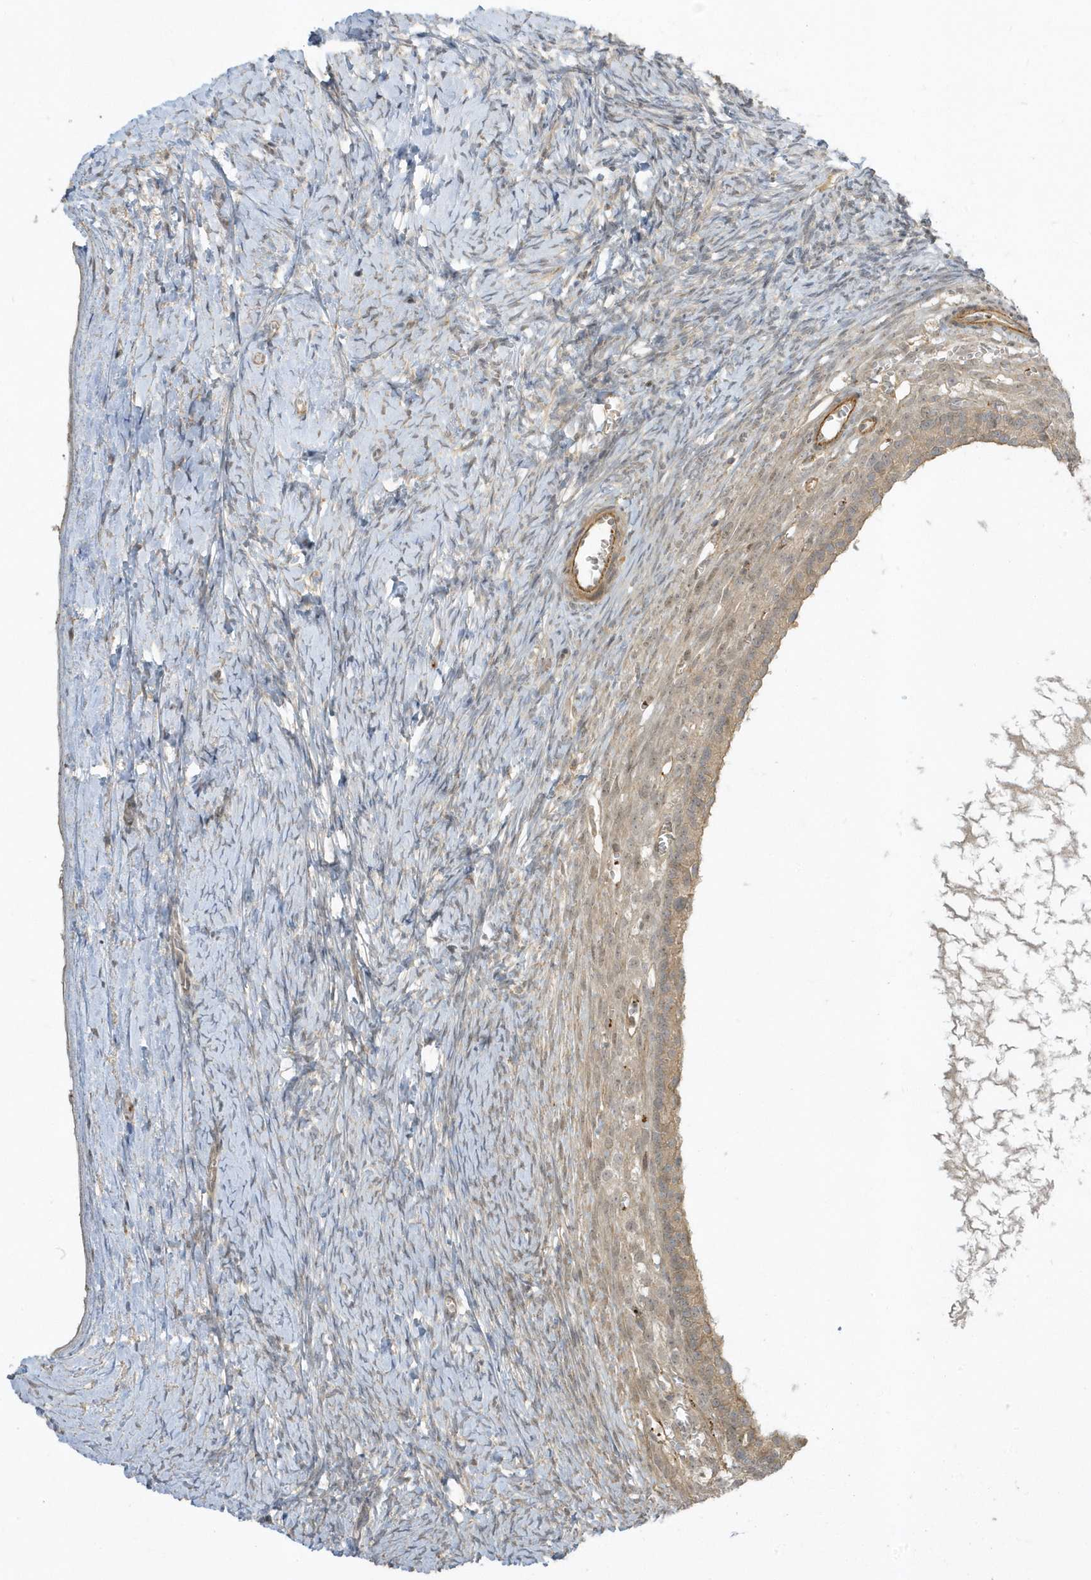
{"staining": {"intensity": "weak", "quantity": ">75%", "location": "cytoplasmic/membranous"}, "tissue": "ovary", "cell_type": "Follicle cells", "image_type": "normal", "snomed": [{"axis": "morphology", "description": "Normal tissue, NOS"}, {"axis": "morphology", "description": "Developmental malformation"}, {"axis": "topography", "description": "Ovary"}], "caption": "This photomicrograph reveals immunohistochemistry staining of normal human ovary, with low weak cytoplasmic/membranous staining in about >75% of follicle cells.", "gene": "ZBTB8A", "patient": {"sex": "female", "age": 39}}